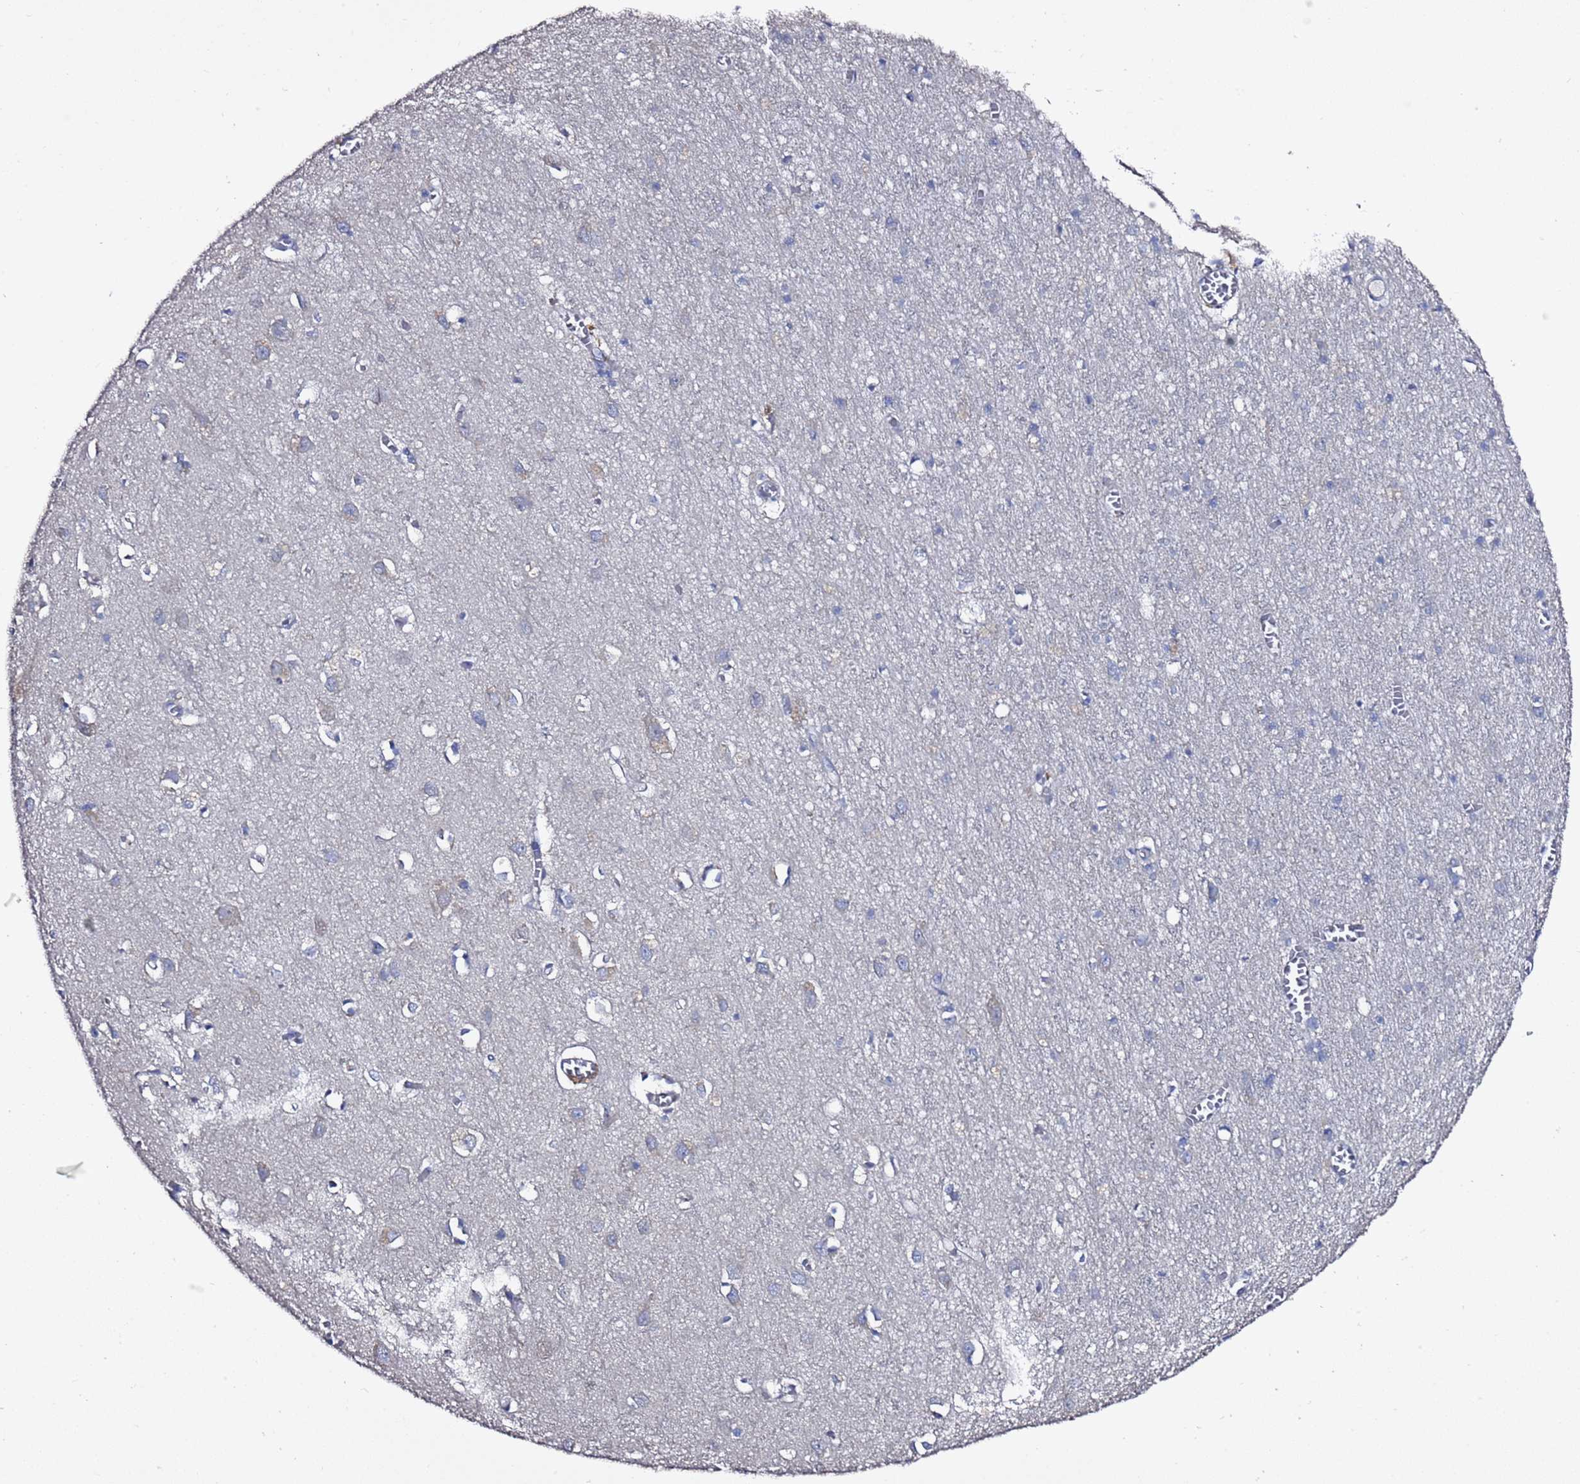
{"staining": {"intensity": "negative", "quantity": "none", "location": "none"}, "tissue": "cerebral cortex", "cell_type": "Endothelial cells", "image_type": "normal", "snomed": [{"axis": "morphology", "description": "Normal tissue, NOS"}, {"axis": "topography", "description": "Cerebral cortex"}], "caption": "This micrograph is of unremarkable cerebral cortex stained with immunohistochemistry to label a protein in brown with the nuclei are counter-stained blue. There is no staining in endothelial cells. (DAB immunohistochemistry (IHC) with hematoxylin counter stain).", "gene": "RABL2A", "patient": {"sex": "female", "age": 64}}